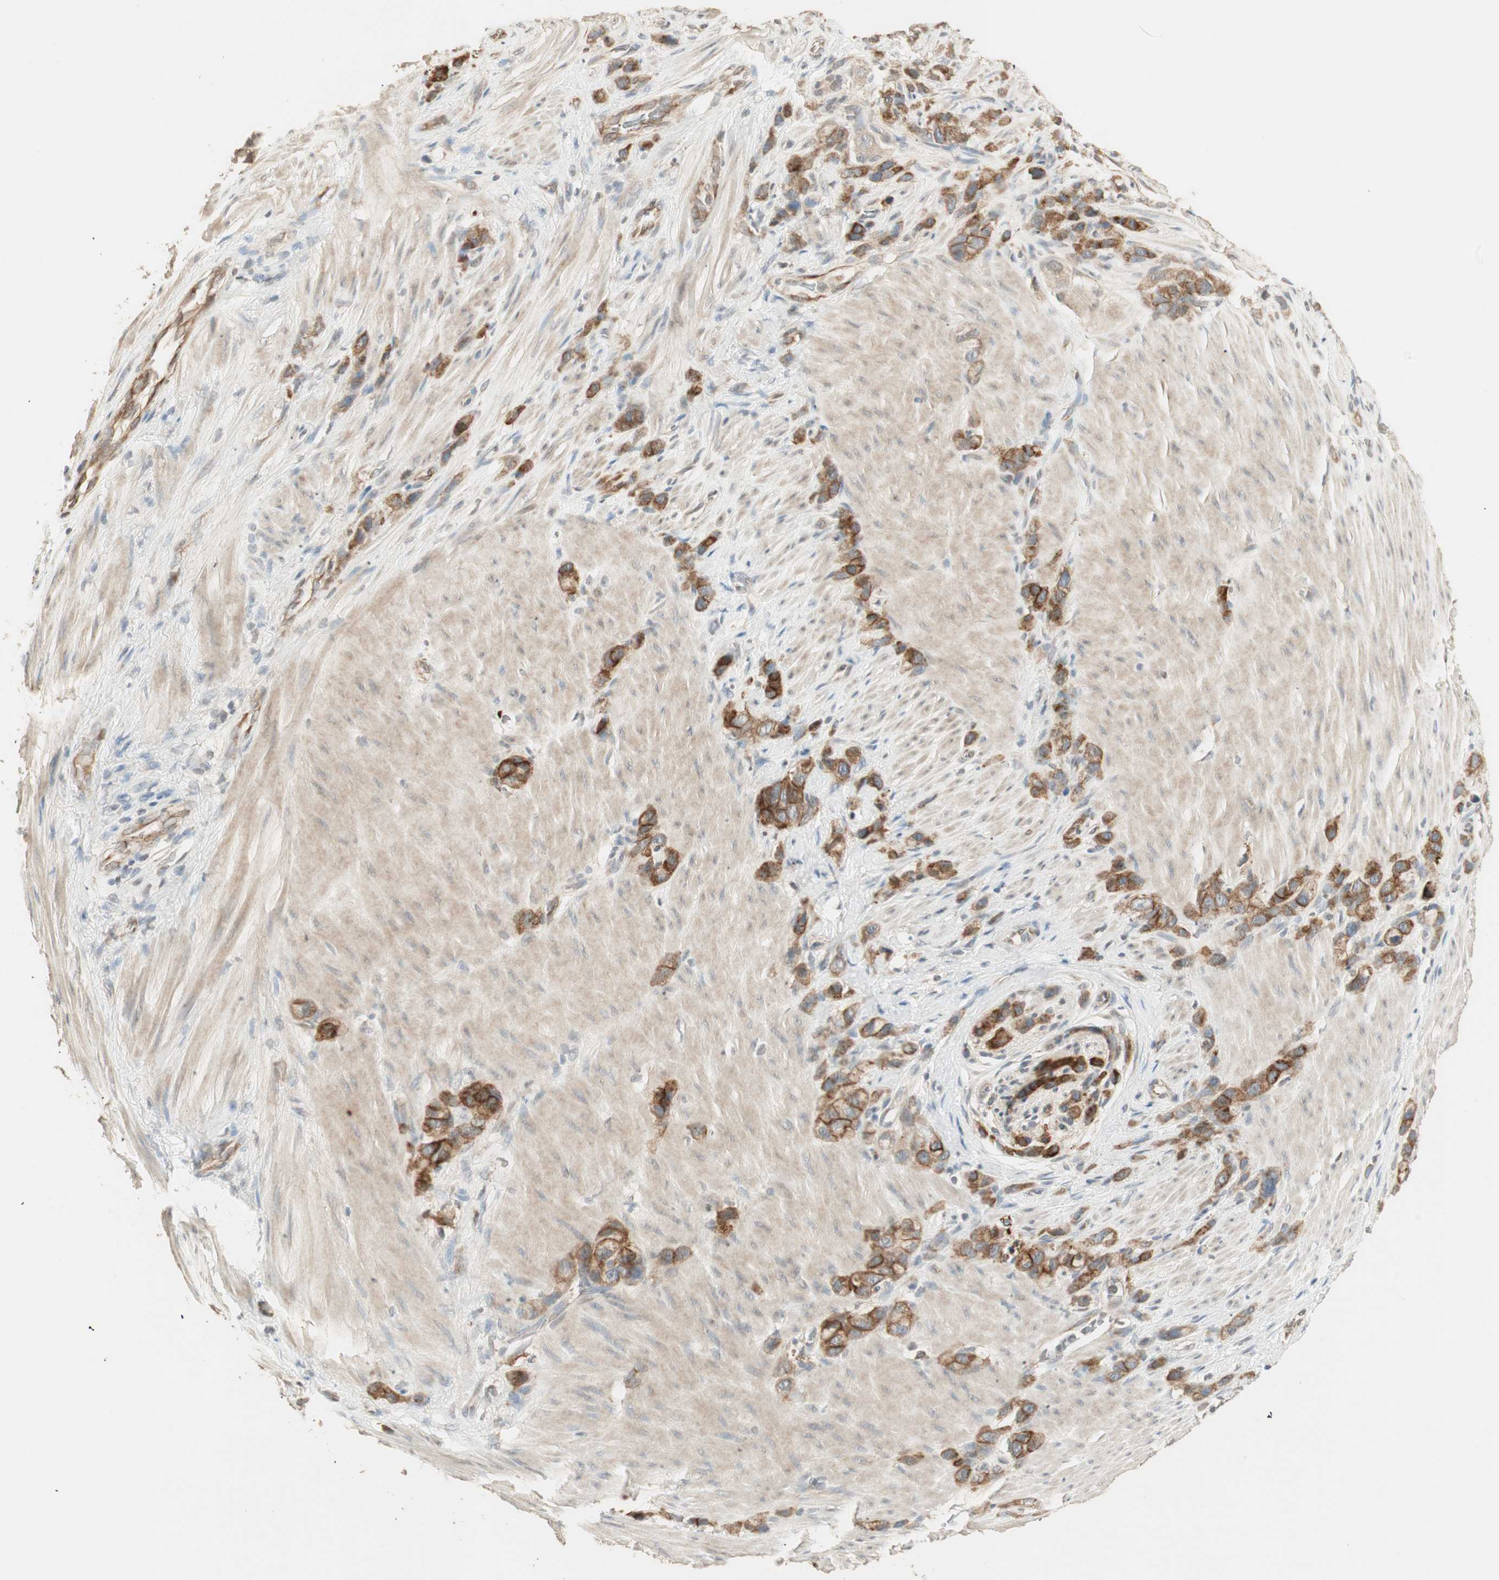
{"staining": {"intensity": "strong", "quantity": ">75%", "location": "cytoplasmic/membranous"}, "tissue": "stomach cancer", "cell_type": "Tumor cells", "image_type": "cancer", "snomed": [{"axis": "morphology", "description": "Normal tissue, NOS"}, {"axis": "morphology", "description": "Adenocarcinoma, NOS"}, {"axis": "morphology", "description": "Adenocarcinoma, High grade"}, {"axis": "topography", "description": "Stomach, upper"}, {"axis": "topography", "description": "Stomach"}], "caption": "Stomach cancer stained with a brown dye reveals strong cytoplasmic/membranous positive positivity in approximately >75% of tumor cells.", "gene": "TASOR", "patient": {"sex": "female", "age": 65}}